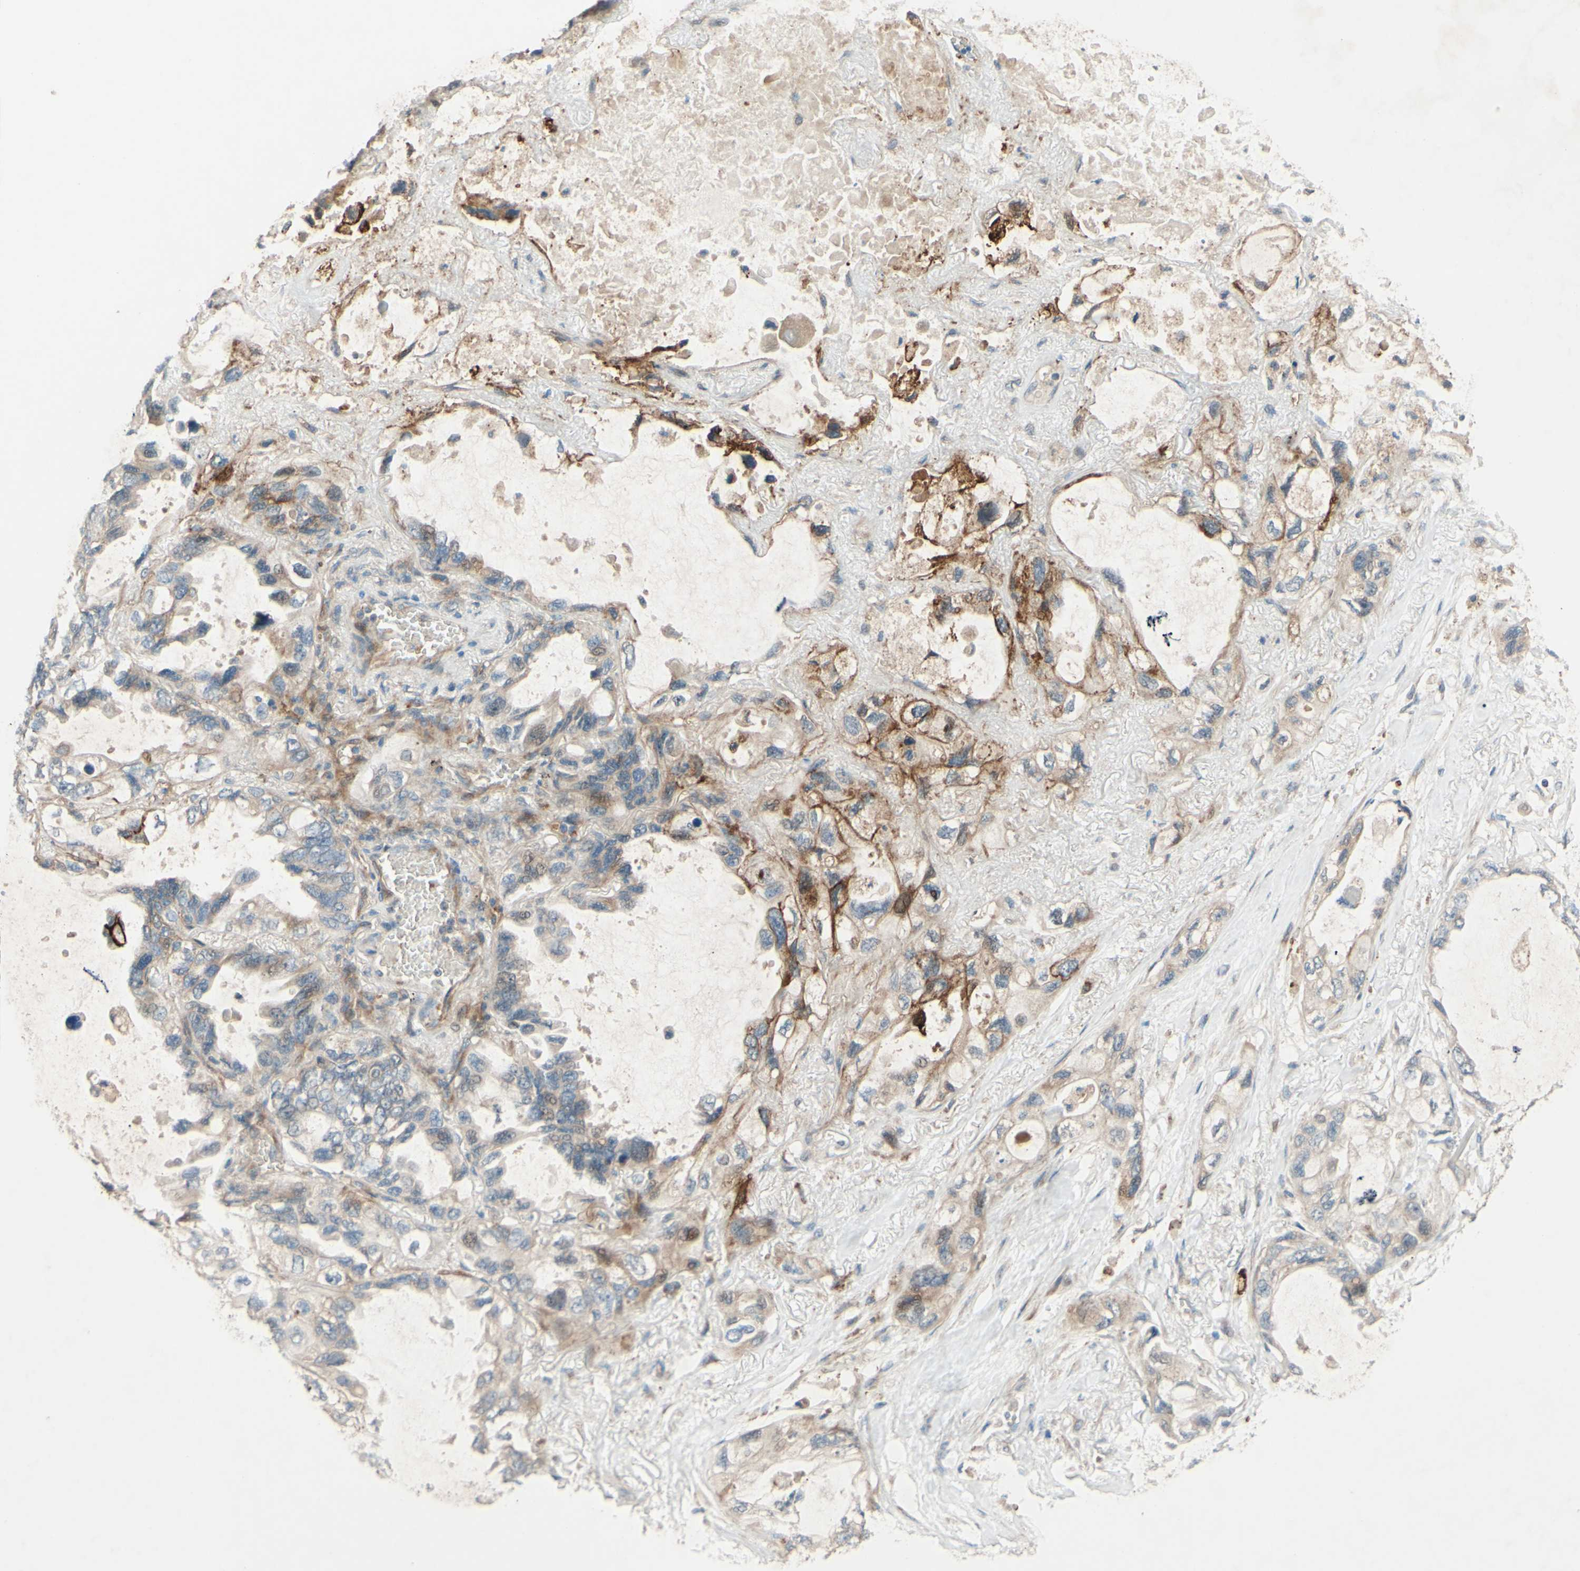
{"staining": {"intensity": "moderate", "quantity": "25%-75%", "location": "cytoplasmic/membranous"}, "tissue": "lung cancer", "cell_type": "Tumor cells", "image_type": "cancer", "snomed": [{"axis": "morphology", "description": "Squamous cell carcinoma, NOS"}, {"axis": "topography", "description": "Lung"}], "caption": "Immunohistochemical staining of human squamous cell carcinoma (lung) demonstrates moderate cytoplasmic/membranous protein positivity in approximately 25%-75% of tumor cells.", "gene": "ADAM17", "patient": {"sex": "female", "age": 73}}